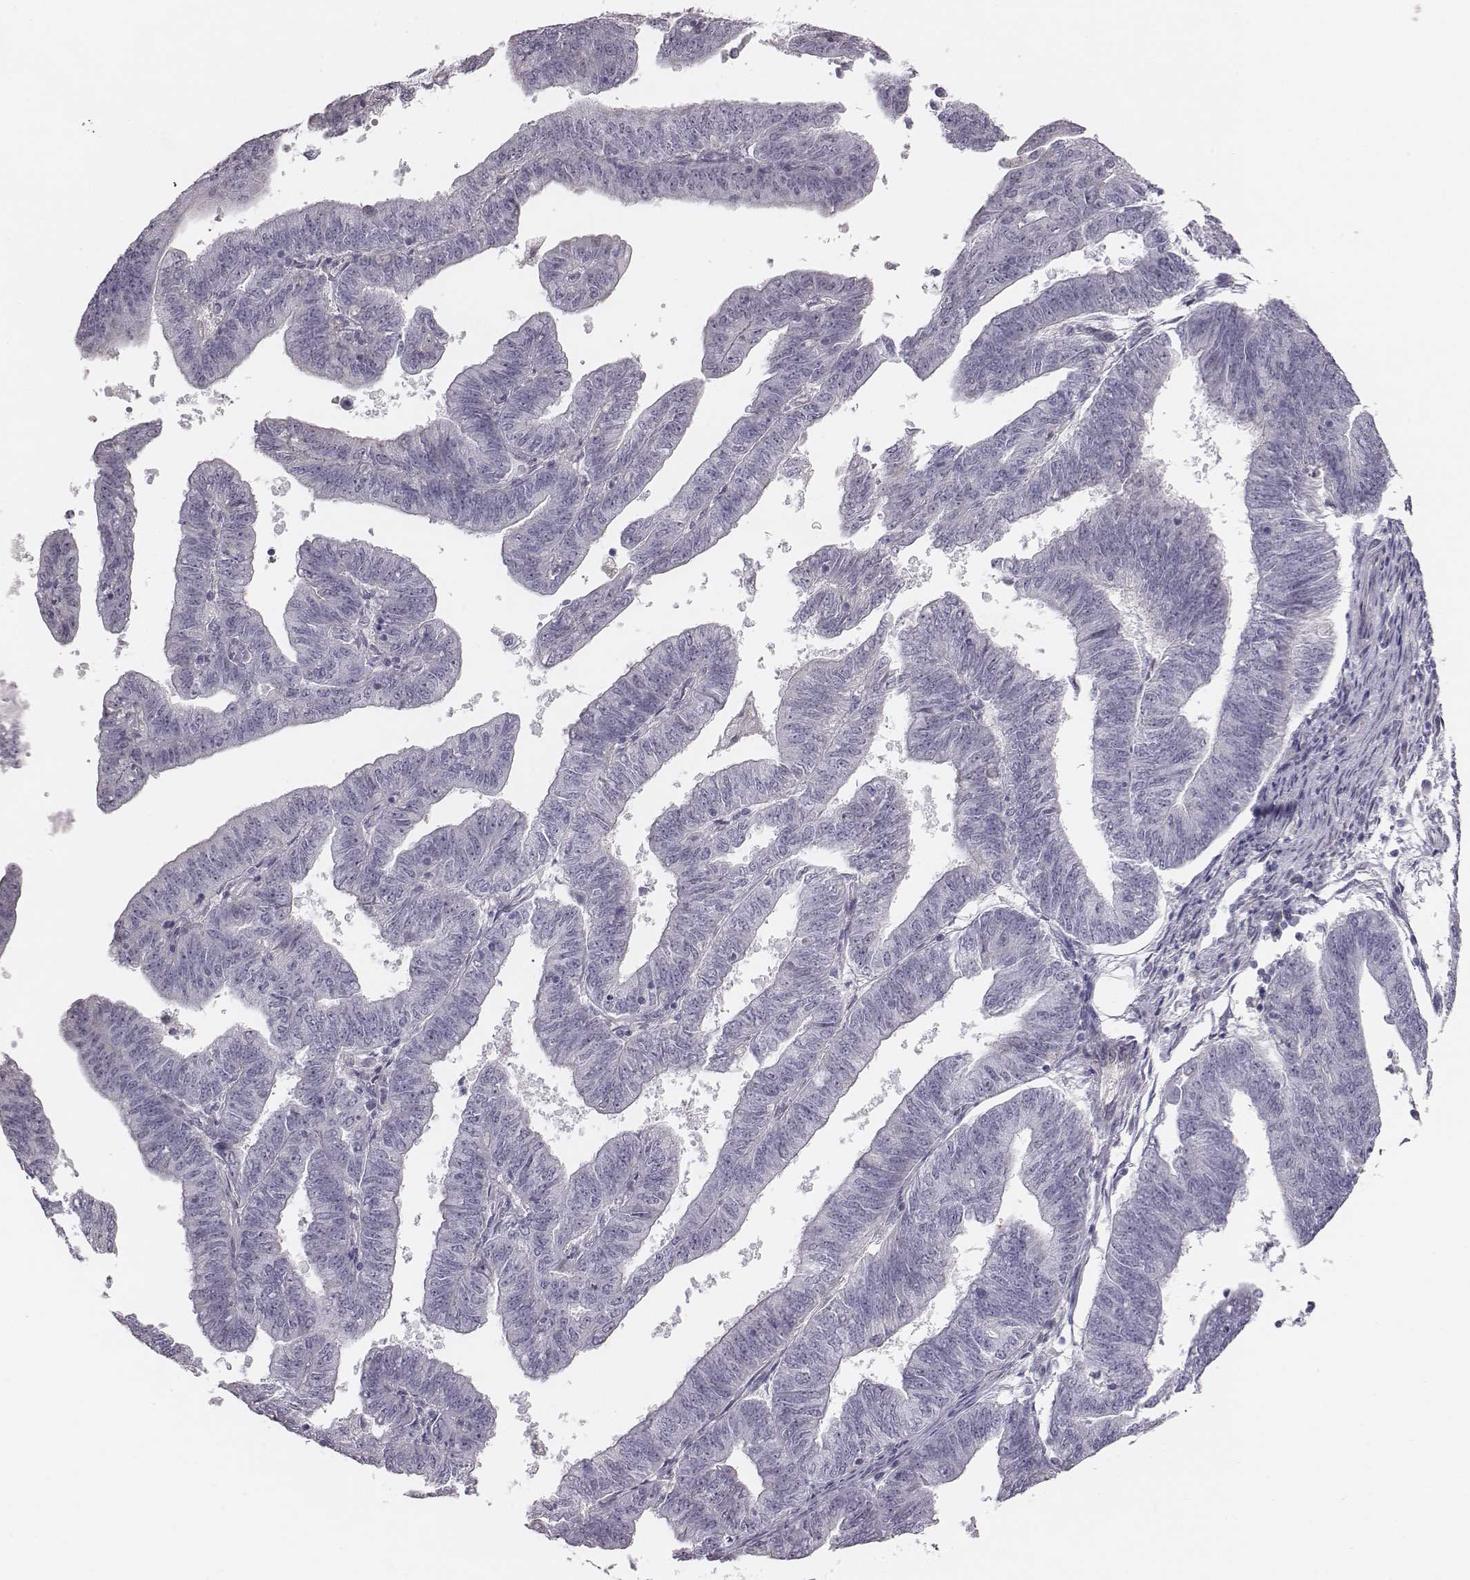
{"staining": {"intensity": "negative", "quantity": "none", "location": "none"}, "tissue": "endometrial cancer", "cell_type": "Tumor cells", "image_type": "cancer", "snomed": [{"axis": "morphology", "description": "Adenocarcinoma, NOS"}, {"axis": "topography", "description": "Endometrium"}], "caption": "Tumor cells show no significant protein staining in endometrial cancer (adenocarcinoma).", "gene": "CACNG4", "patient": {"sex": "female", "age": 82}}